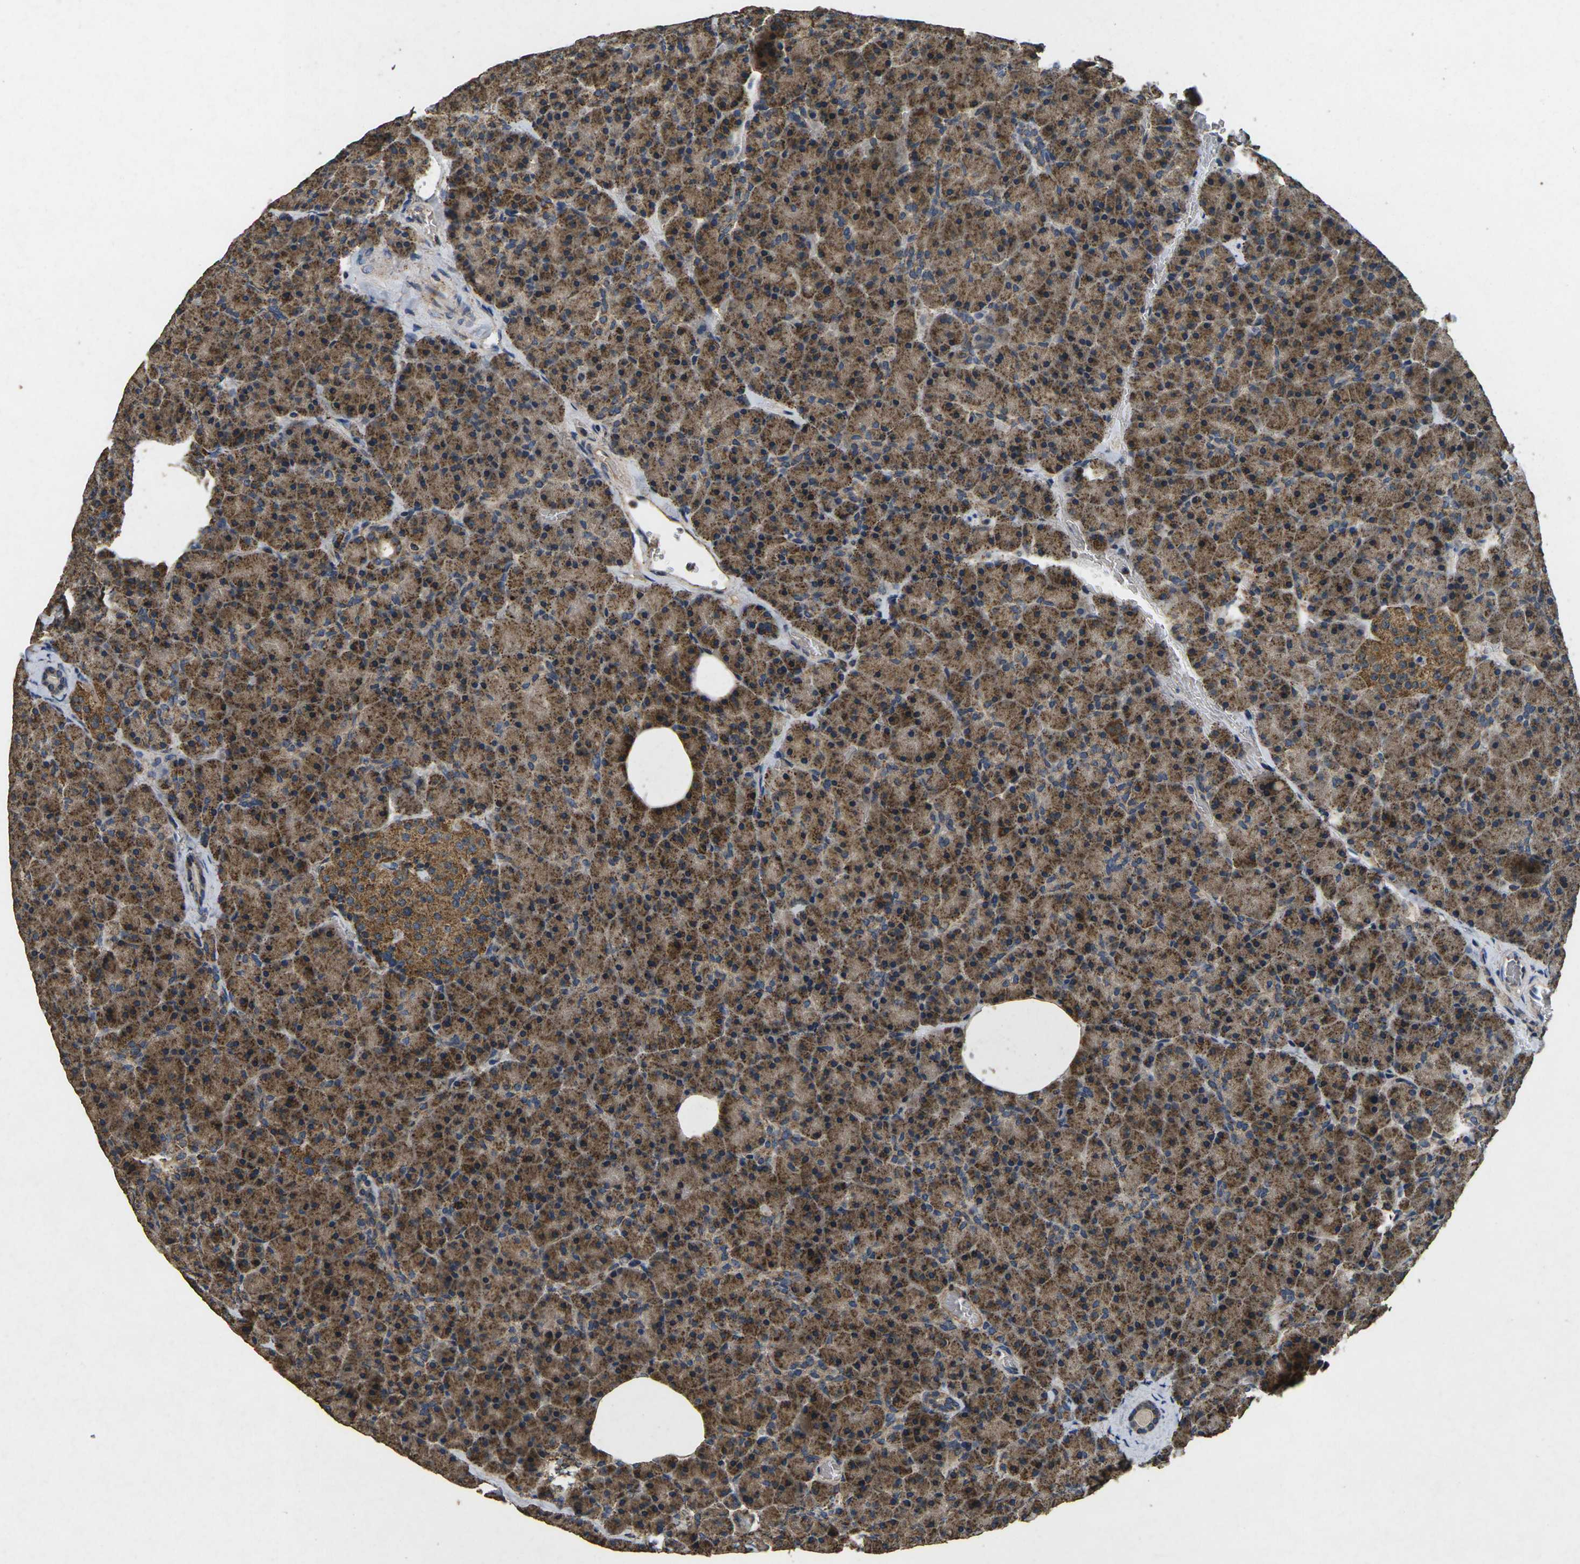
{"staining": {"intensity": "strong", "quantity": ">75%", "location": "cytoplasmic/membranous"}, "tissue": "pancreas", "cell_type": "Exocrine glandular cells", "image_type": "normal", "snomed": [{"axis": "morphology", "description": "Normal tissue, NOS"}, {"axis": "topography", "description": "Pancreas"}], "caption": "Exocrine glandular cells demonstrate strong cytoplasmic/membranous staining in about >75% of cells in benign pancreas. The protein is stained brown, and the nuclei are stained in blue (DAB (3,3'-diaminobenzidine) IHC with brightfield microscopy, high magnification).", "gene": "MAPK11", "patient": {"sex": "female", "age": 35}}